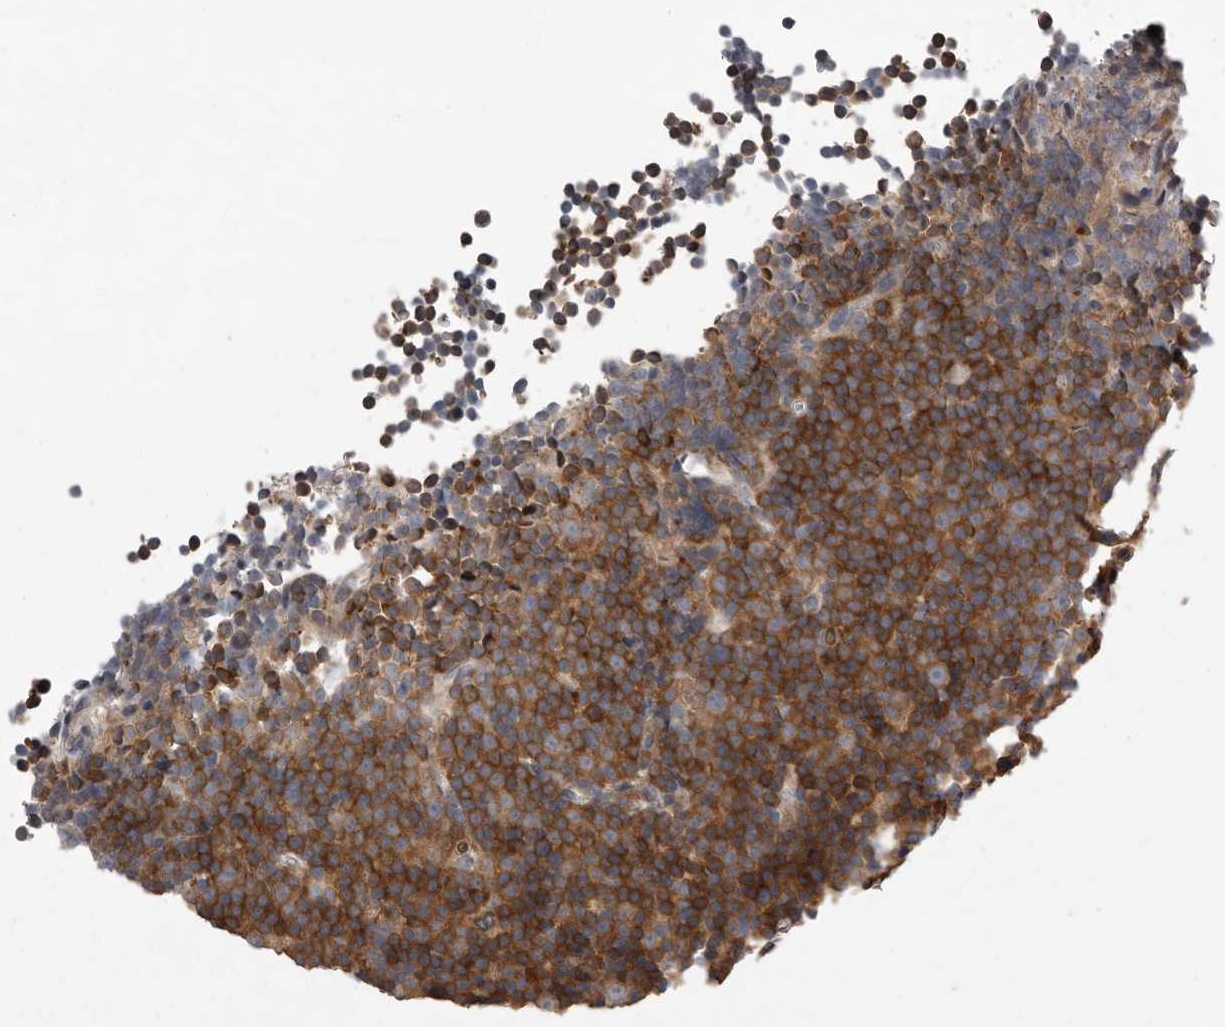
{"staining": {"intensity": "strong", "quantity": ">75%", "location": "cytoplasmic/membranous"}, "tissue": "lymphoma", "cell_type": "Tumor cells", "image_type": "cancer", "snomed": [{"axis": "morphology", "description": "Malignant lymphoma, non-Hodgkin's type, Low grade"}, {"axis": "topography", "description": "Lymph node"}], "caption": "Immunohistochemical staining of human lymphoma shows high levels of strong cytoplasmic/membranous protein staining in approximately >75% of tumor cells.", "gene": "RALGPS2", "patient": {"sex": "female", "age": 67}}